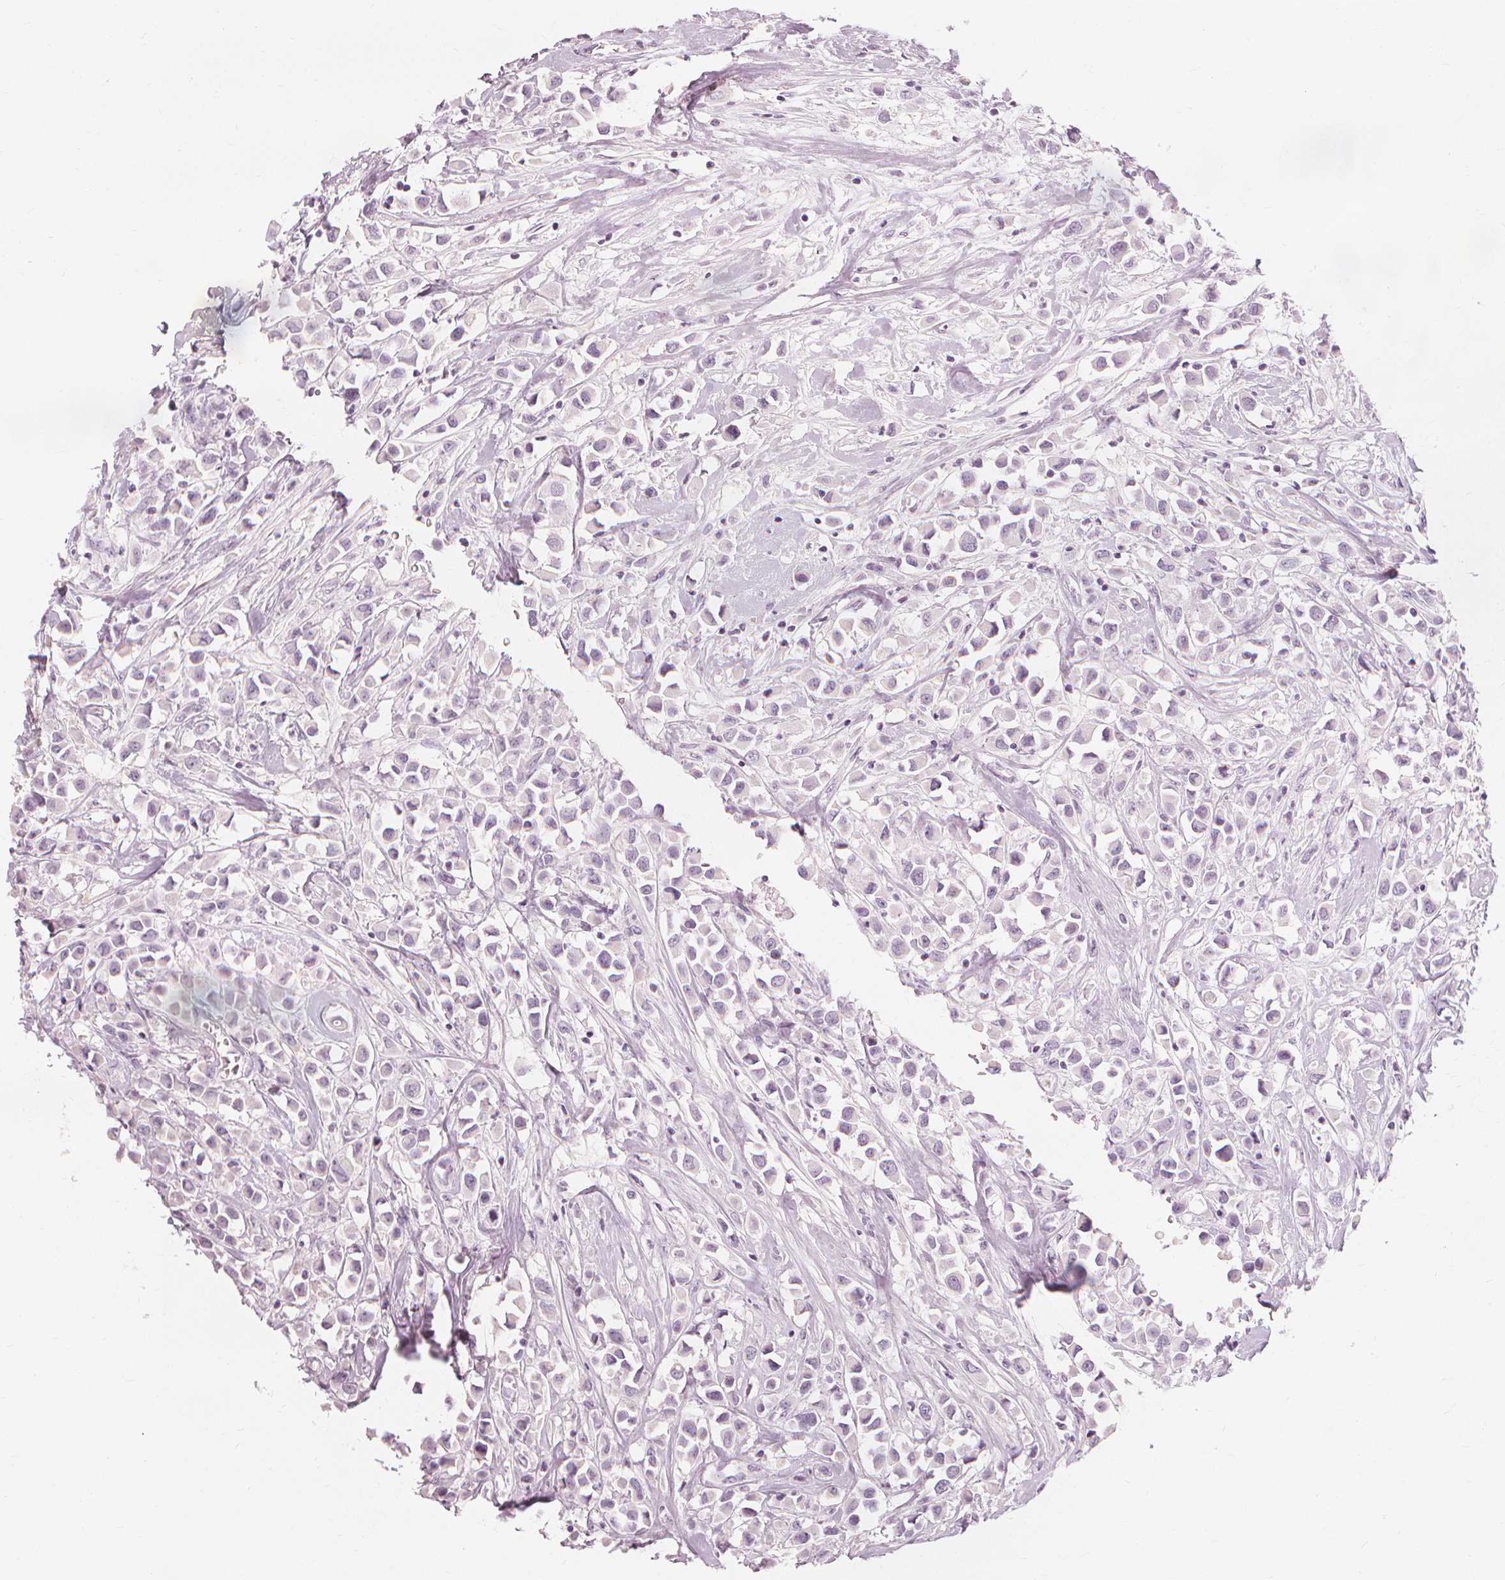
{"staining": {"intensity": "negative", "quantity": "none", "location": "none"}, "tissue": "breast cancer", "cell_type": "Tumor cells", "image_type": "cancer", "snomed": [{"axis": "morphology", "description": "Duct carcinoma"}, {"axis": "topography", "description": "Breast"}], "caption": "This is an immunohistochemistry micrograph of human breast cancer. There is no expression in tumor cells.", "gene": "MUC12", "patient": {"sex": "female", "age": 61}}